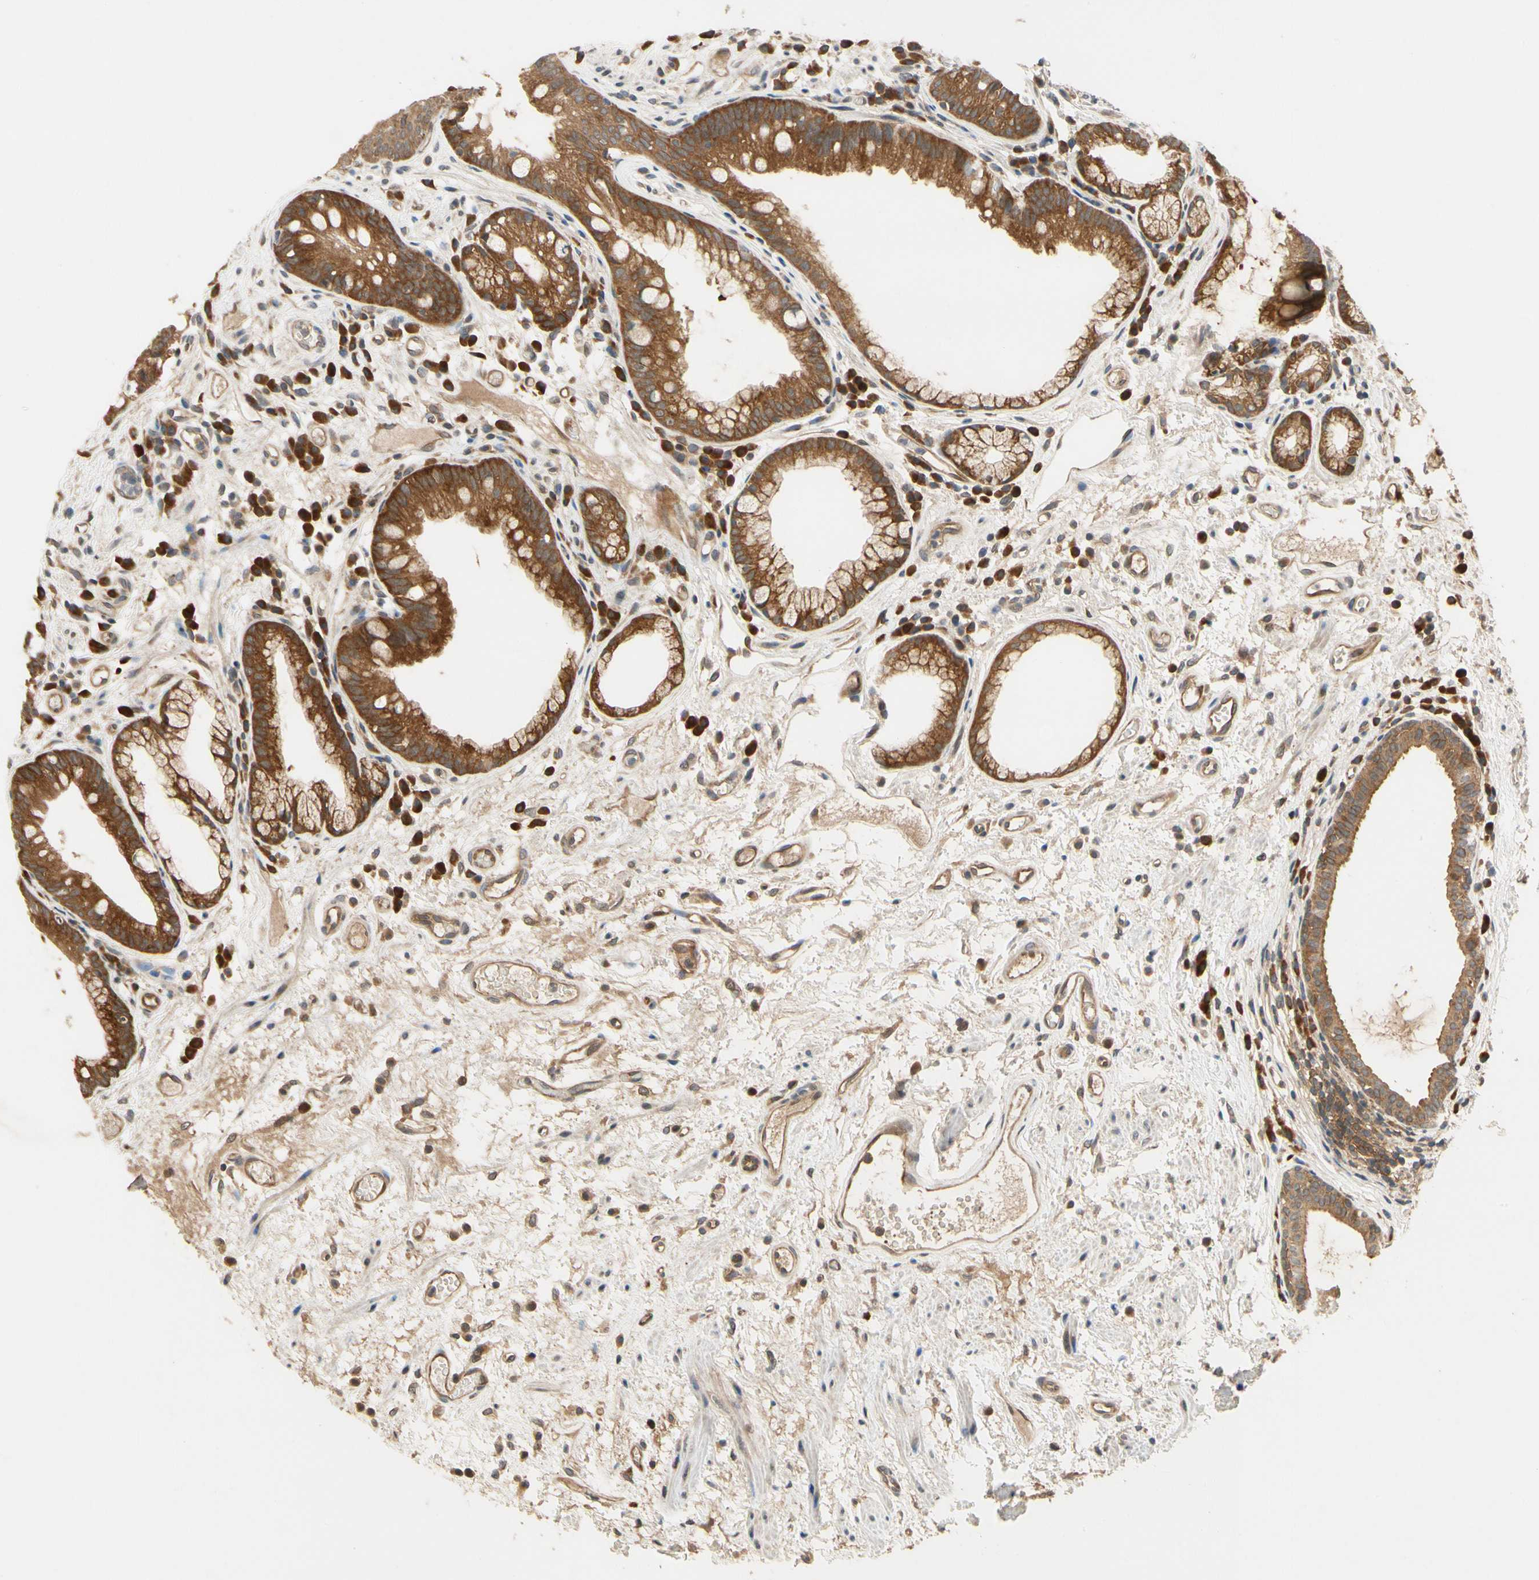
{"staining": {"intensity": "strong", "quantity": ">75%", "location": "cytoplasmic/membranous"}, "tissue": "stomach", "cell_type": "Glandular cells", "image_type": "normal", "snomed": [{"axis": "morphology", "description": "Normal tissue, NOS"}, {"axis": "topography", "description": "Stomach, upper"}], "caption": "Stomach stained with a brown dye reveals strong cytoplasmic/membranous positive positivity in about >75% of glandular cells.", "gene": "TDRP", "patient": {"sex": "male", "age": 72}}